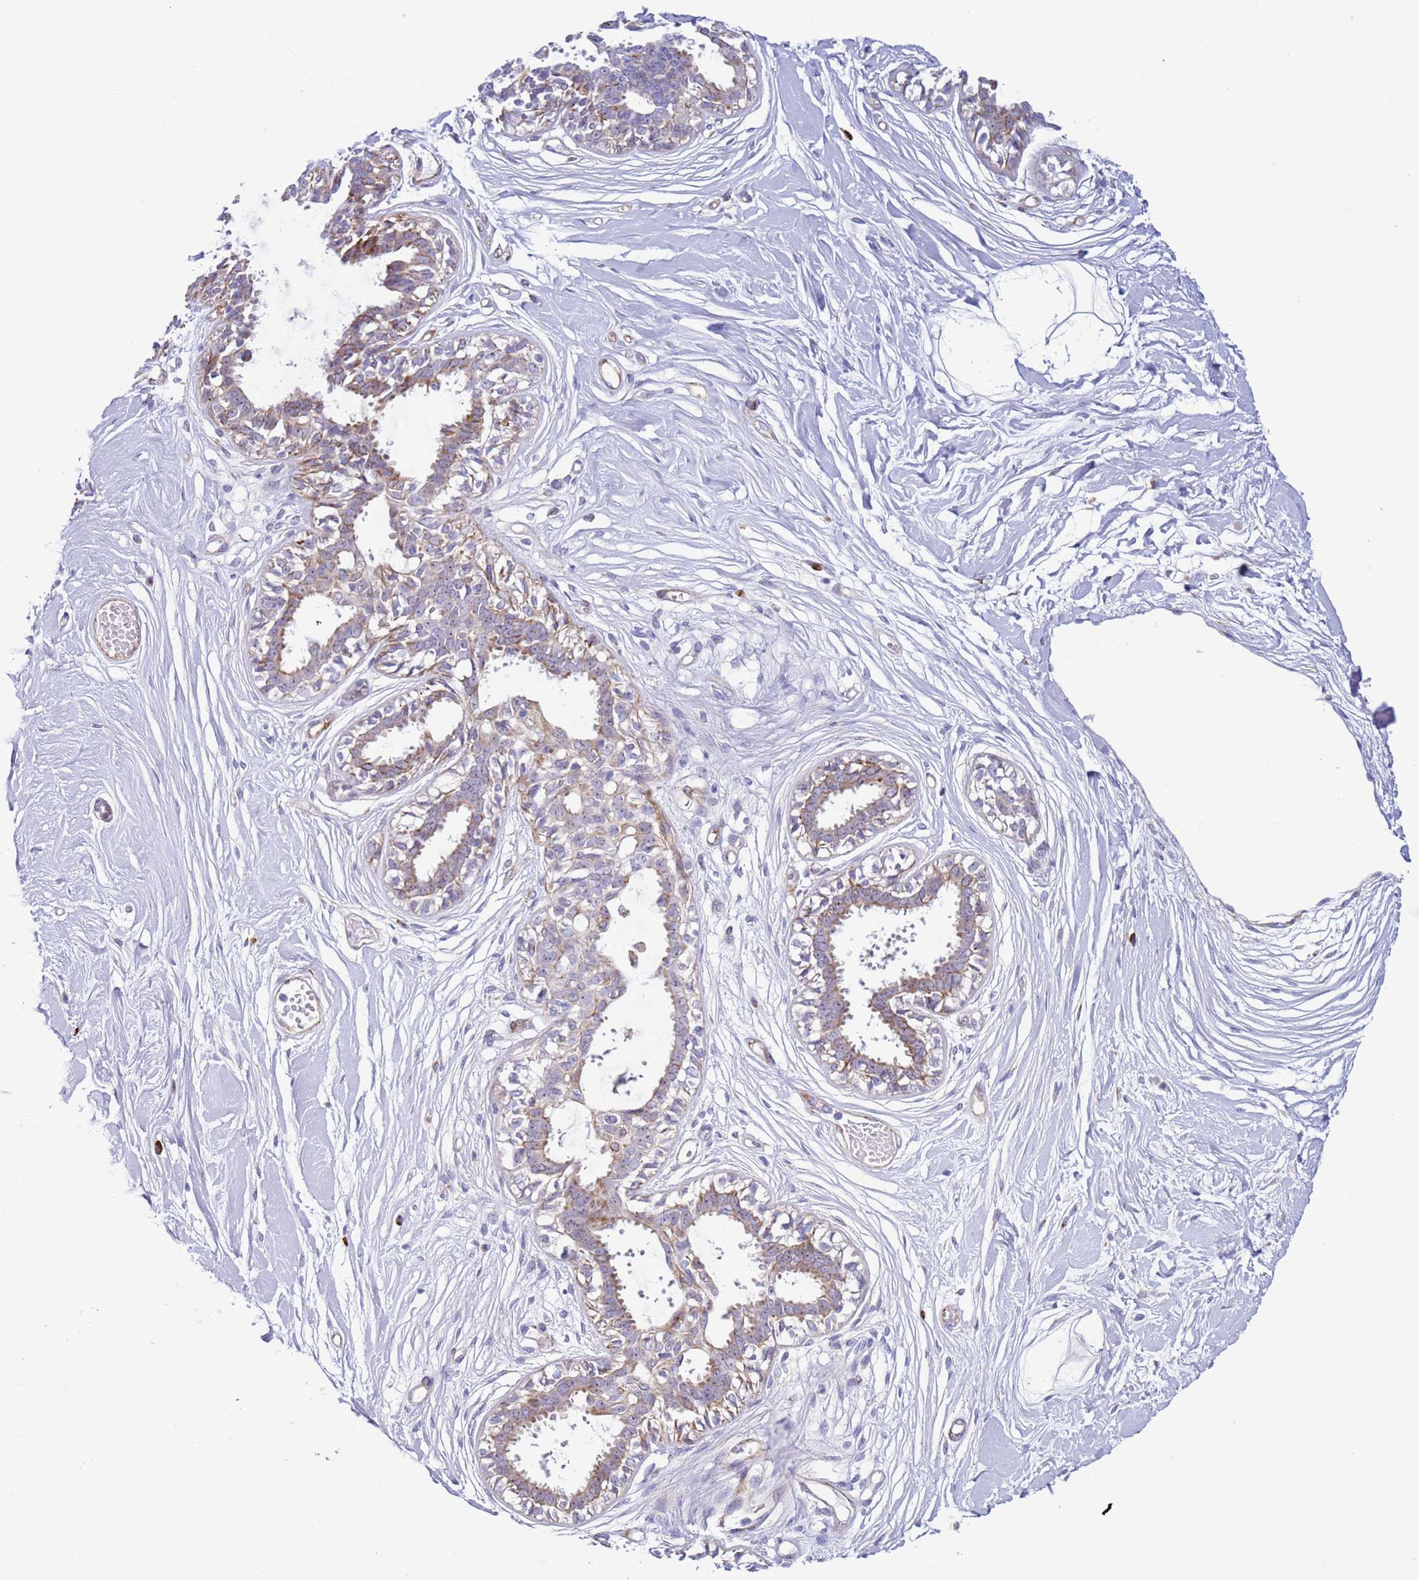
{"staining": {"intensity": "negative", "quantity": "none", "location": "none"}, "tissue": "breast", "cell_type": "Adipocytes", "image_type": "normal", "snomed": [{"axis": "morphology", "description": "Normal tissue, NOS"}, {"axis": "topography", "description": "Breast"}], "caption": "Immunohistochemistry (IHC) histopathology image of normal breast stained for a protein (brown), which exhibits no positivity in adipocytes. The staining was performed using DAB (3,3'-diaminobenzidine) to visualize the protein expression in brown, while the nuclei were stained in blue with hematoxylin (Magnification: 20x).", "gene": "HEATR1", "patient": {"sex": "female", "age": 45}}